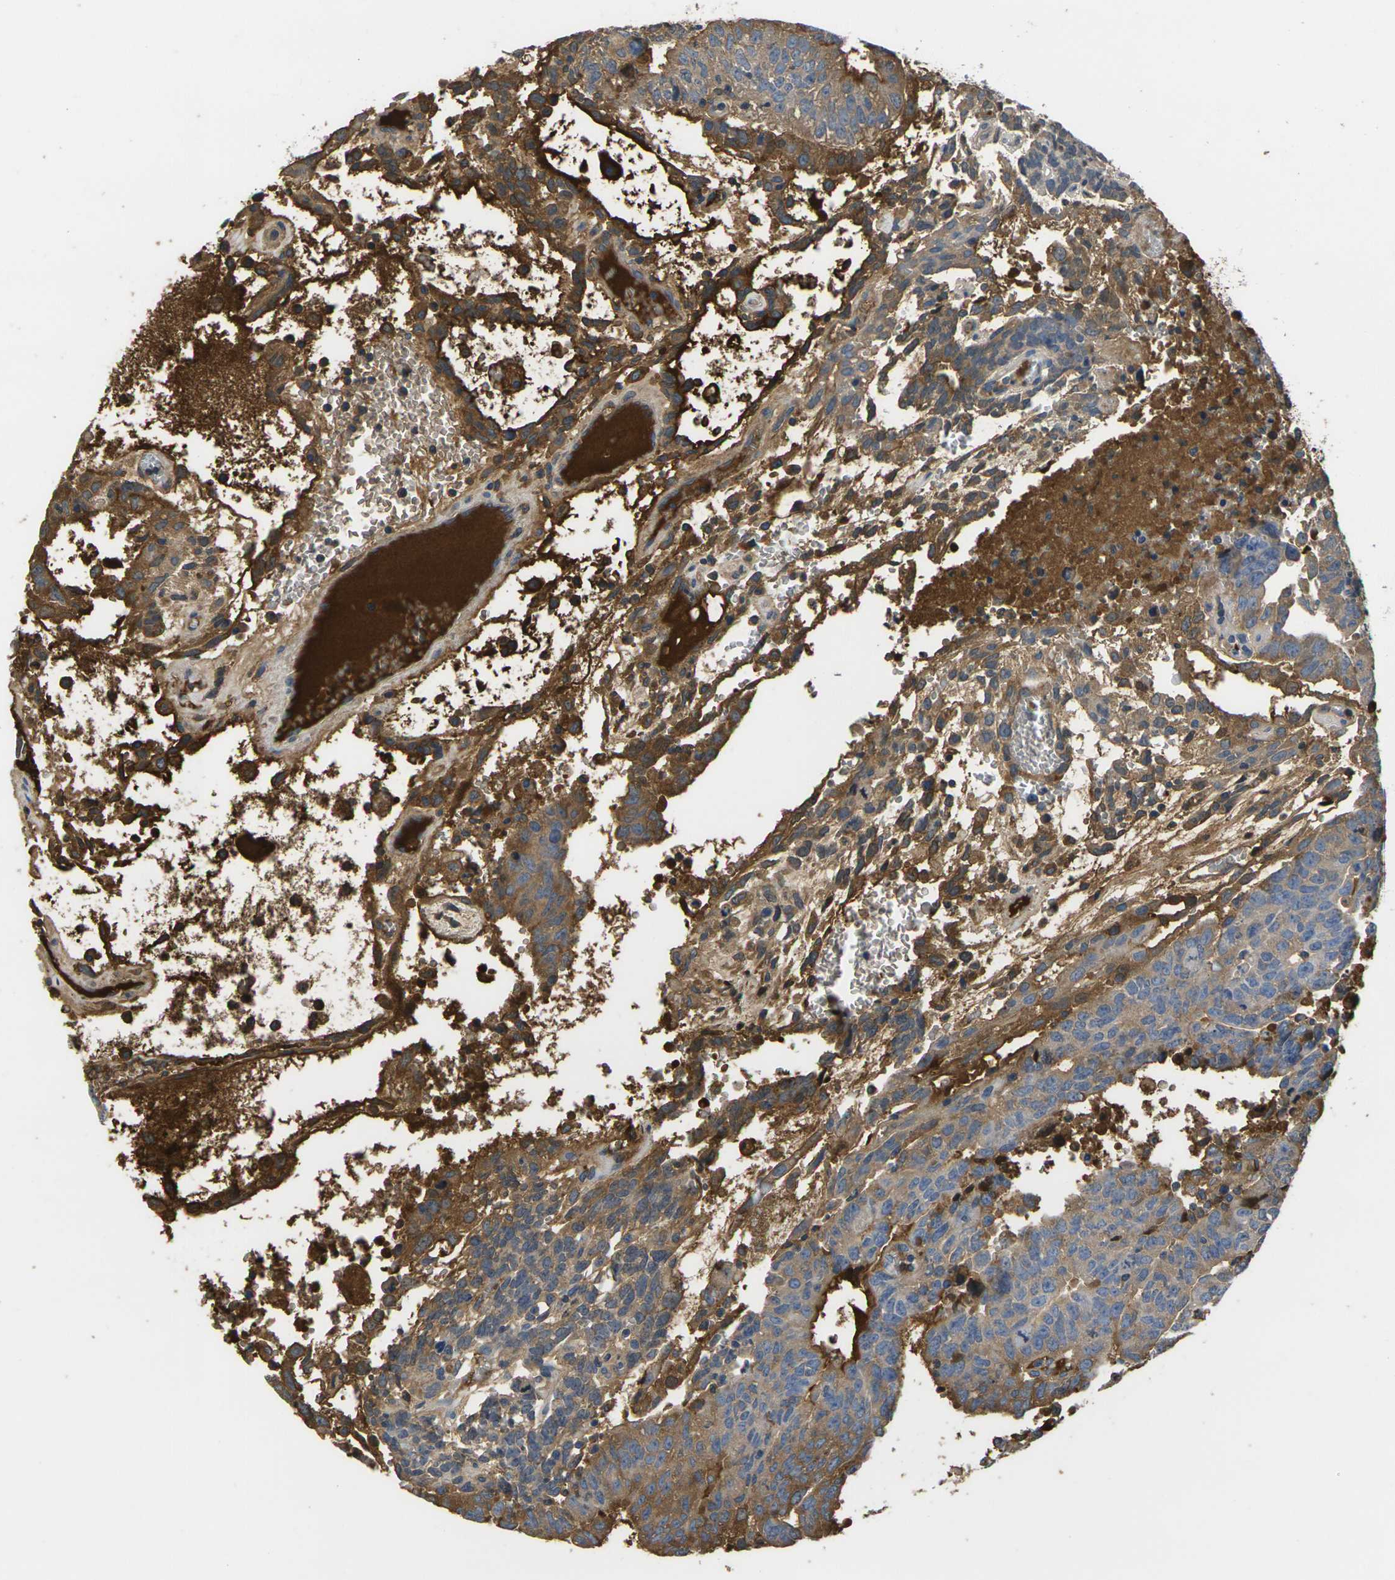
{"staining": {"intensity": "moderate", "quantity": ">75%", "location": "cytoplasmic/membranous"}, "tissue": "testis cancer", "cell_type": "Tumor cells", "image_type": "cancer", "snomed": [{"axis": "morphology", "description": "Seminoma, NOS"}, {"axis": "morphology", "description": "Carcinoma, Embryonal, NOS"}, {"axis": "topography", "description": "Testis"}], "caption": "Seminoma (testis) was stained to show a protein in brown. There is medium levels of moderate cytoplasmic/membranous staining in approximately >75% of tumor cells.", "gene": "GREM2", "patient": {"sex": "male", "age": 52}}